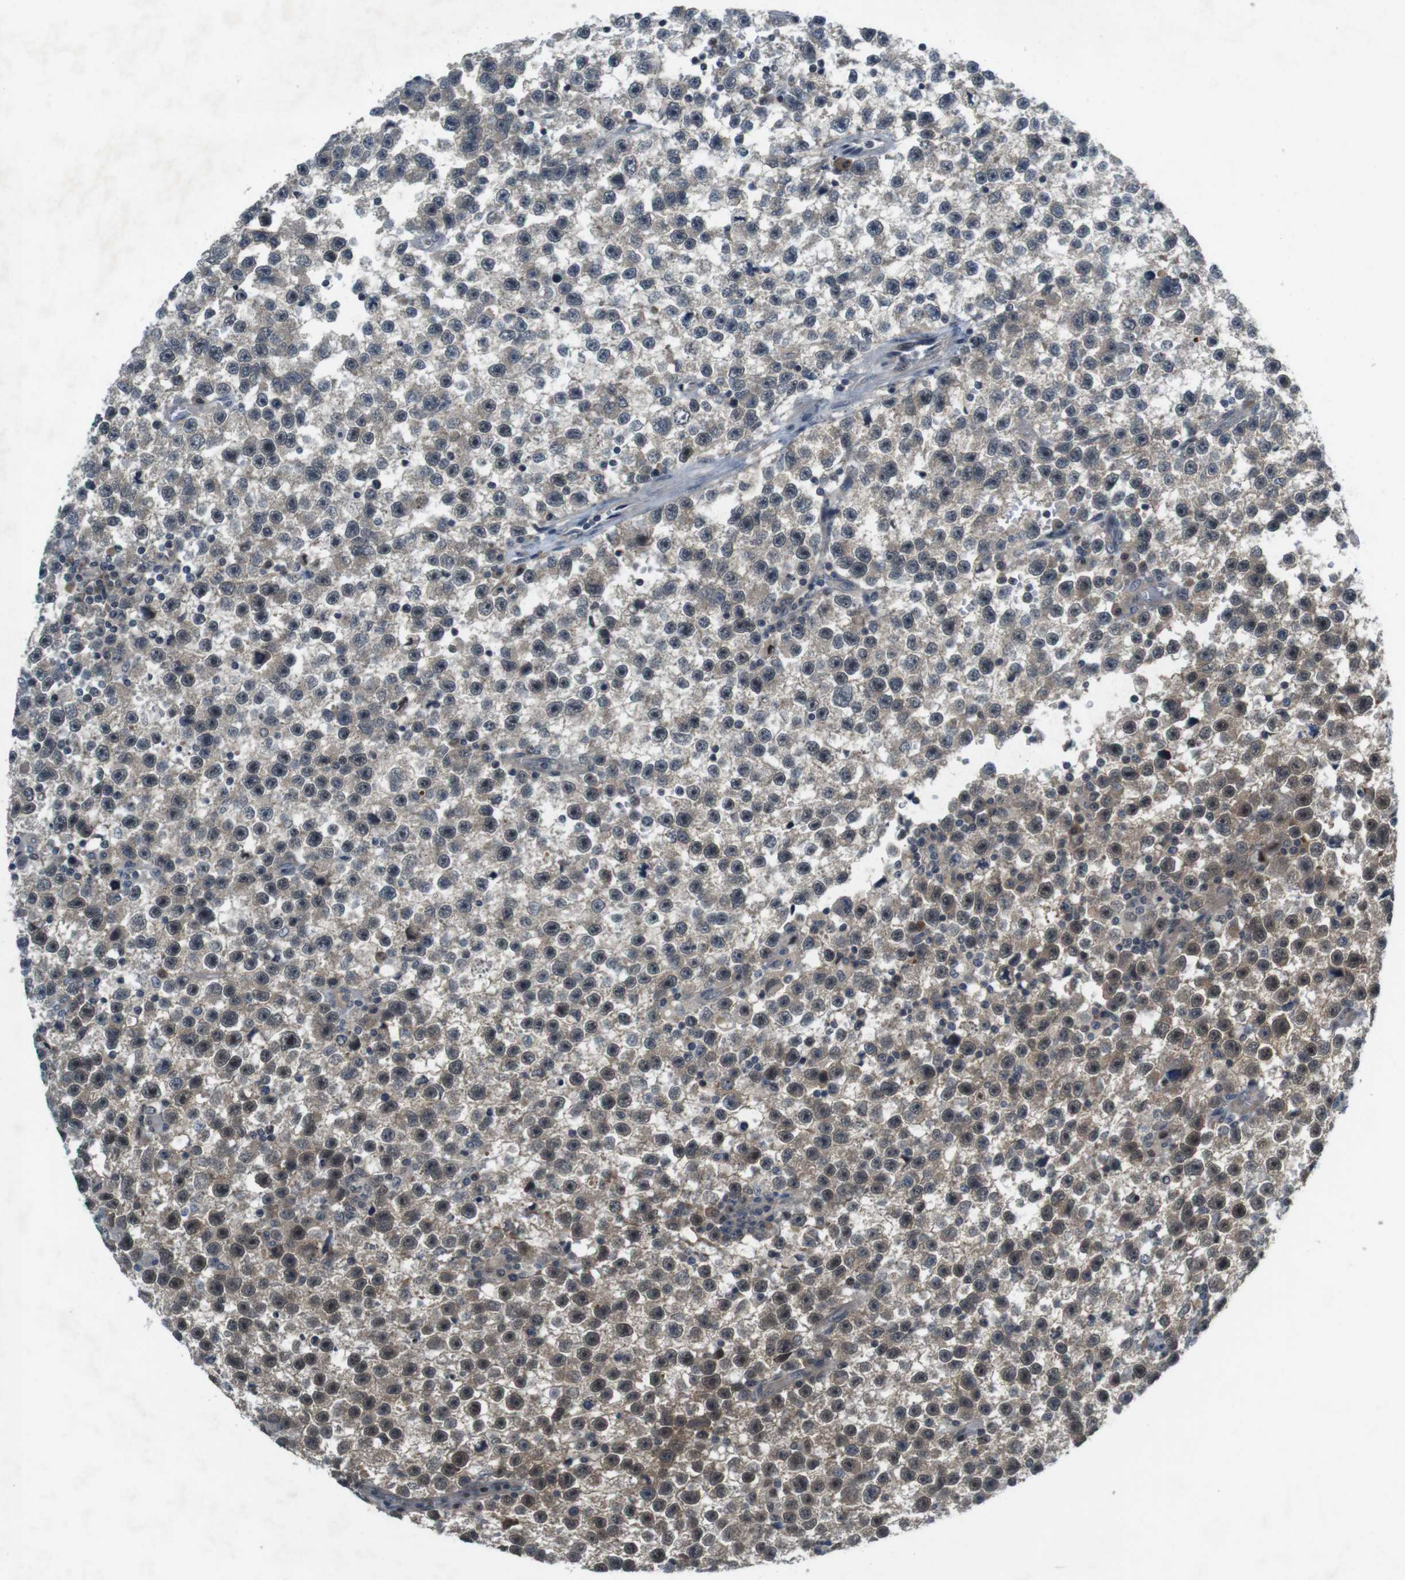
{"staining": {"intensity": "moderate", "quantity": ">75%", "location": "cytoplasmic/membranous,nuclear"}, "tissue": "testis cancer", "cell_type": "Tumor cells", "image_type": "cancer", "snomed": [{"axis": "morphology", "description": "Seminoma, NOS"}, {"axis": "topography", "description": "Testis"}], "caption": "An IHC image of neoplastic tissue is shown. Protein staining in brown shows moderate cytoplasmic/membranous and nuclear positivity in testis seminoma within tumor cells.", "gene": "MAPKAPK5", "patient": {"sex": "male", "age": 33}}